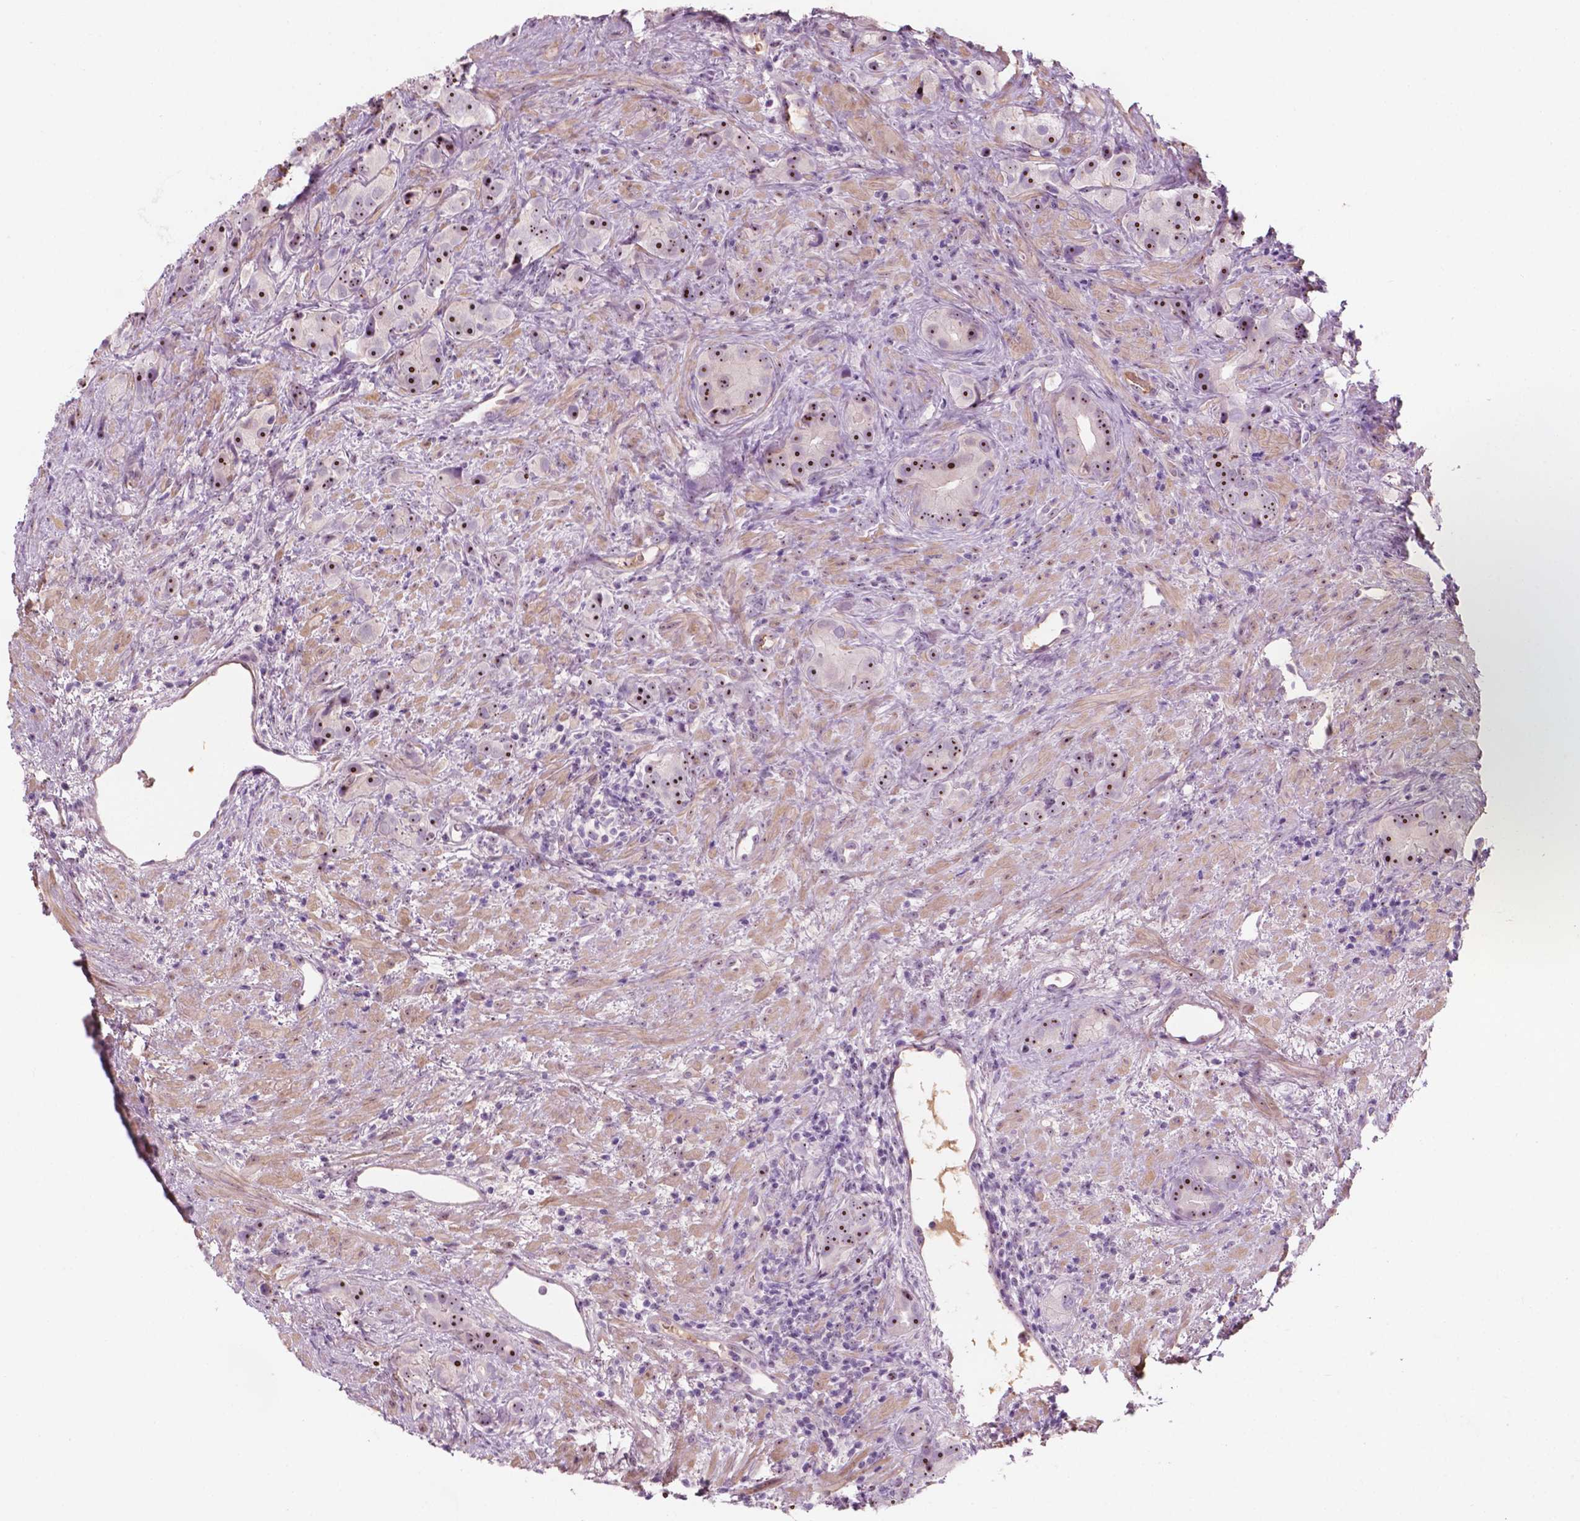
{"staining": {"intensity": "strong", "quantity": ">75%", "location": "nuclear"}, "tissue": "prostate cancer", "cell_type": "Tumor cells", "image_type": "cancer", "snomed": [{"axis": "morphology", "description": "Adenocarcinoma, High grade"}, {"axis": "topography", "description": "Prostate"}], "caption": "Protein staining of prostate cancer tissue exhibits strong nuclear expression in about >75% of tumor cells.", "gene": "ZNF853", "patient": {"sex": "male", "age": 90}}